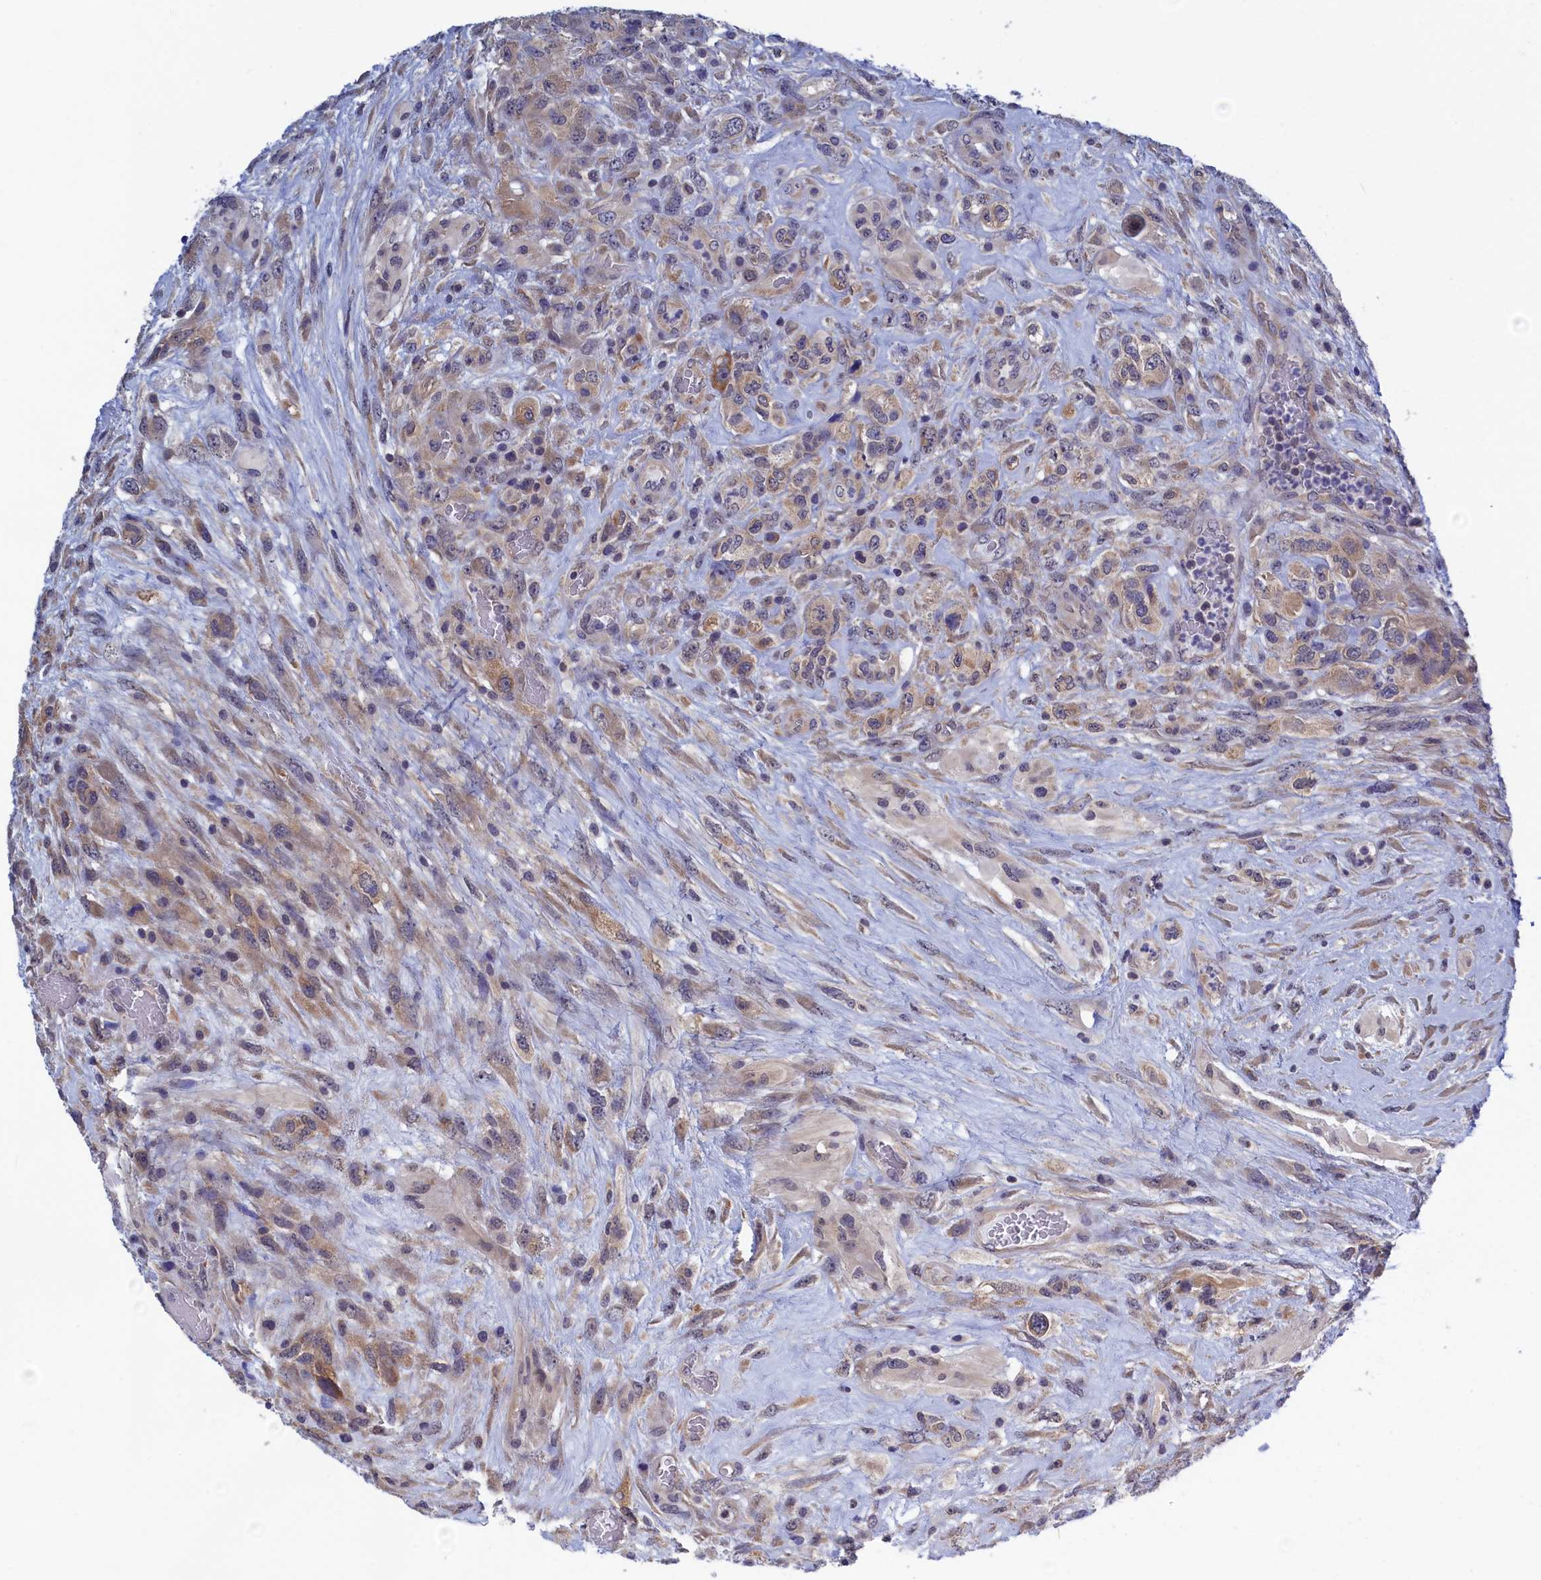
{"staining": {"intensity": "weak", "quantity": "<25%", "location": "cytoplasmic/membranous"}, "tissue": "glioma", "cell_type": "Tumor cells", "image_type": "cancer", "snomed": [{"axis": "morphology", "description": "Glioma, malignant, High grade"}, {"axis": "topography", "description": "Brain"}], "caption": "High magnification brightfield microscopy of glioma stained with DAB (brown) and counterstained with hematoxylin (blue): tumor cells show no significant staining.", "gene": "PGP", "patient": {"sex": "male", "age": 61}}